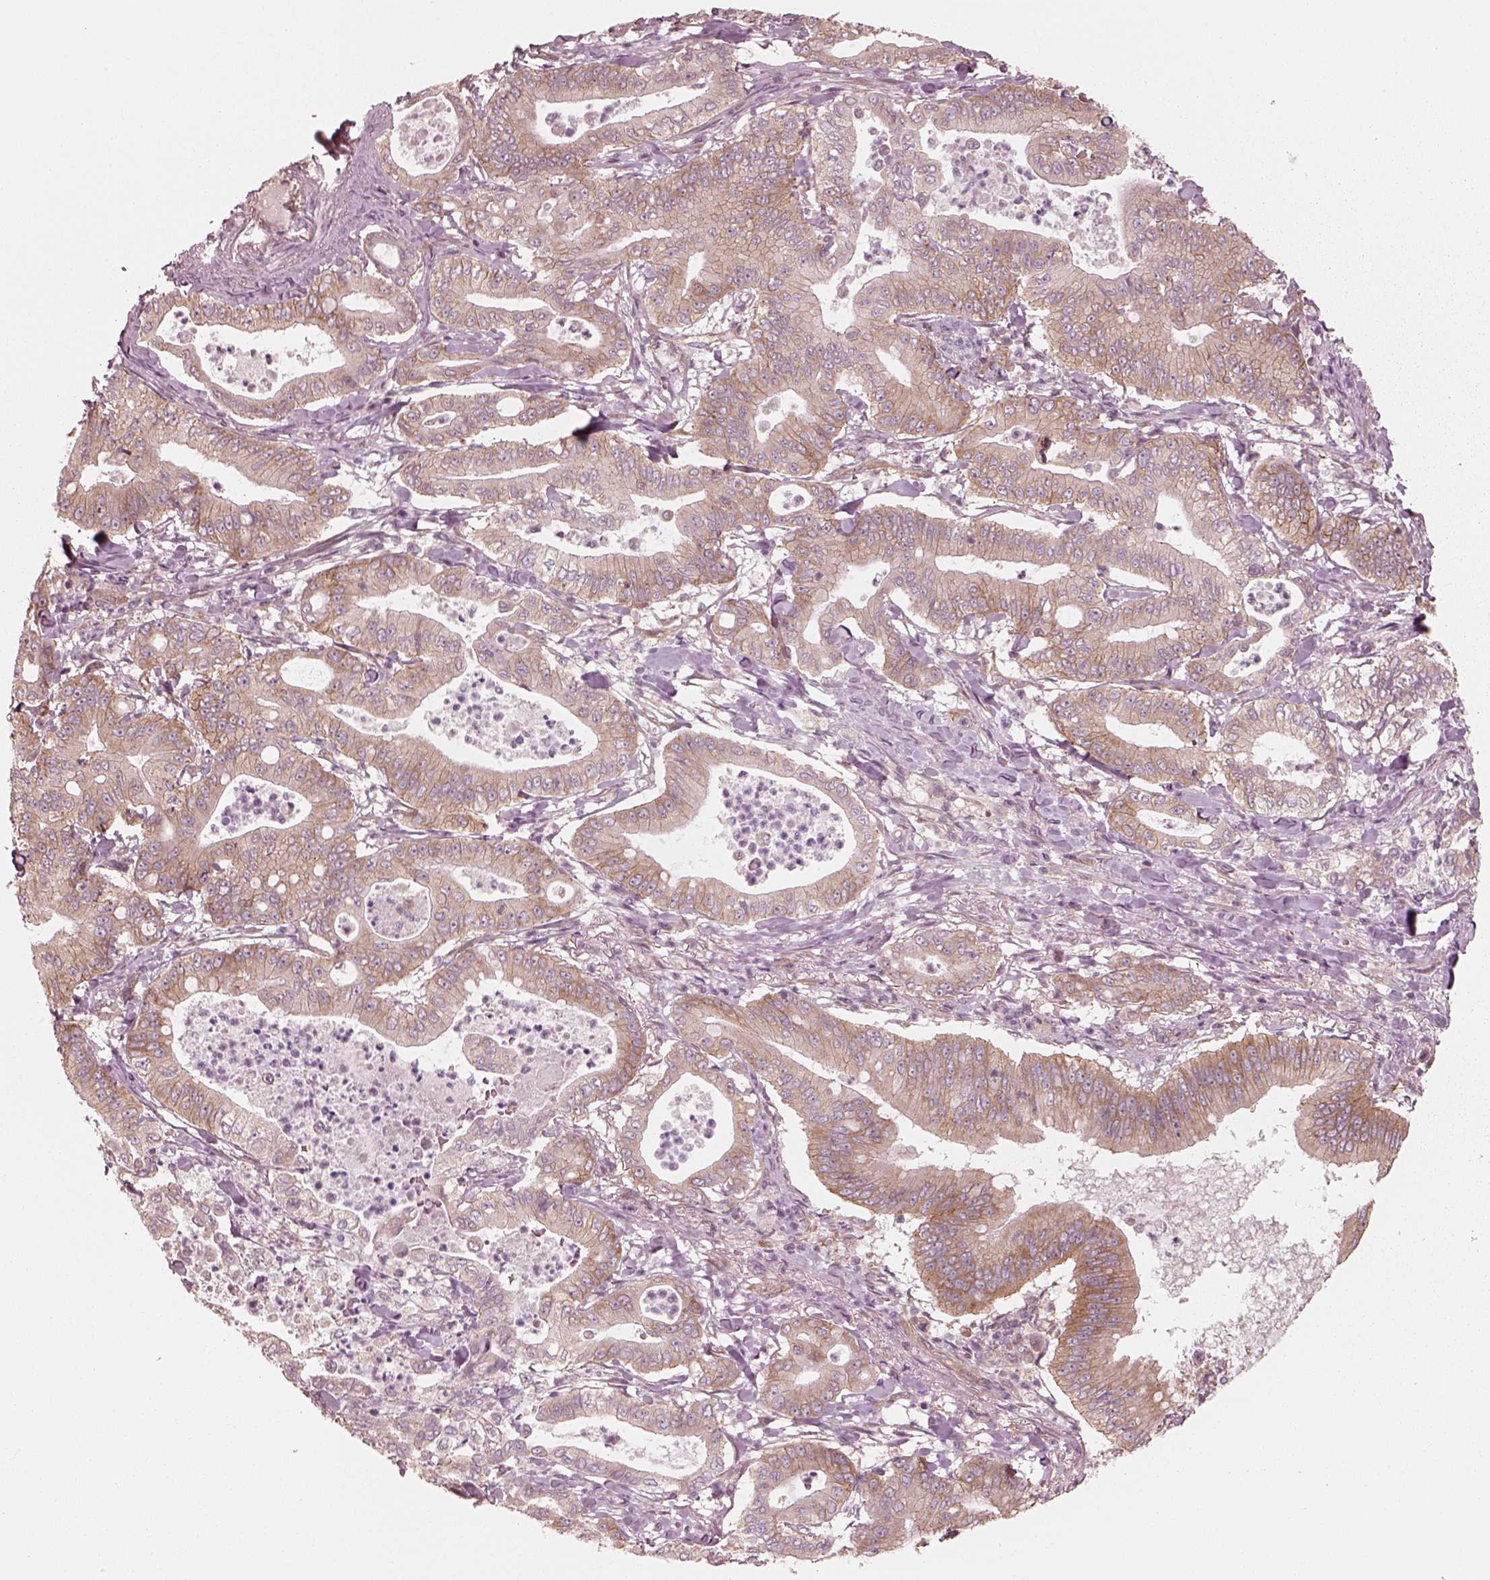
{"staining": {"intensity": "moderate", "quantity": ">75%", "location": "cytoplasmic/membranous"}, "tissue": "pancreatic cancer", "cell_type": "Tumor cells", "image_type": "cancer", "snomed": [{"axis": "morphology", "description": "Adenocarcinoma, NOS"}, {"axis": "topography", "description": "Pancreas"}], "caption": "Immunohistochemical staining of pancreatic adenocarcinoma shows medium levels of moderate cytoplasmic/membranous staining in about >75% of tumor cells.", "gene": "CNOT2", "patient": {"sex": "male", "age": 71}}